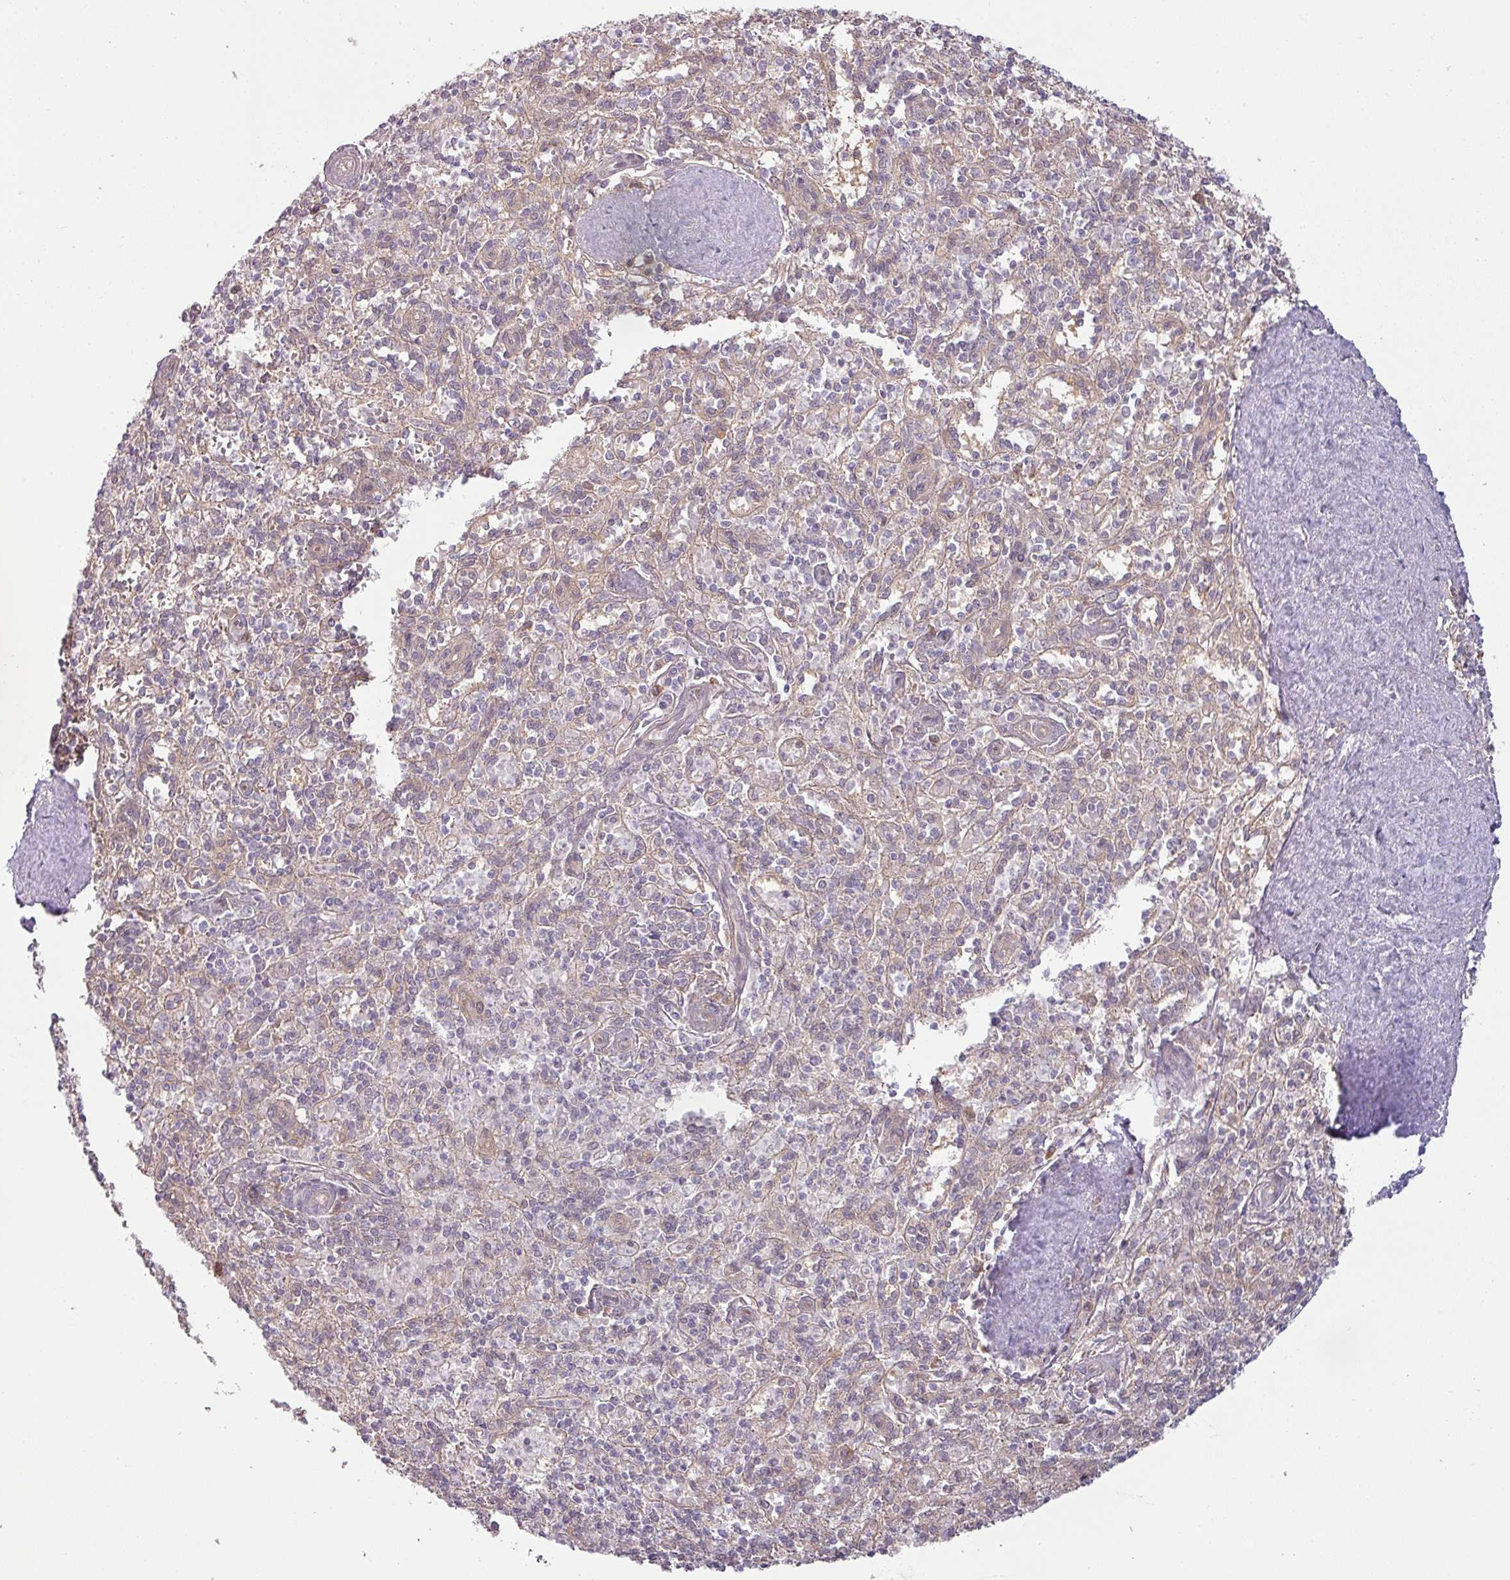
{"staining": {"intensity": "negative", "quantity": "none", "location": "none"}, "tissue": "spleen", "cell_type": "Cells in red pulp", "image_type": "normal", "snomed": [{"axis": "morphology", "description": "Normal tissue, NOS"}, {"axis": "topography", "description": "Spleen"}], "caption": "This is a image of immunohistochemistry (IHC) staining of normal spleen, which shows no staining in cells in red pulp. Nuclei are stained in blue.", "gene": "CCDC144A", "patient": {"sex": "female", "age": 70}}